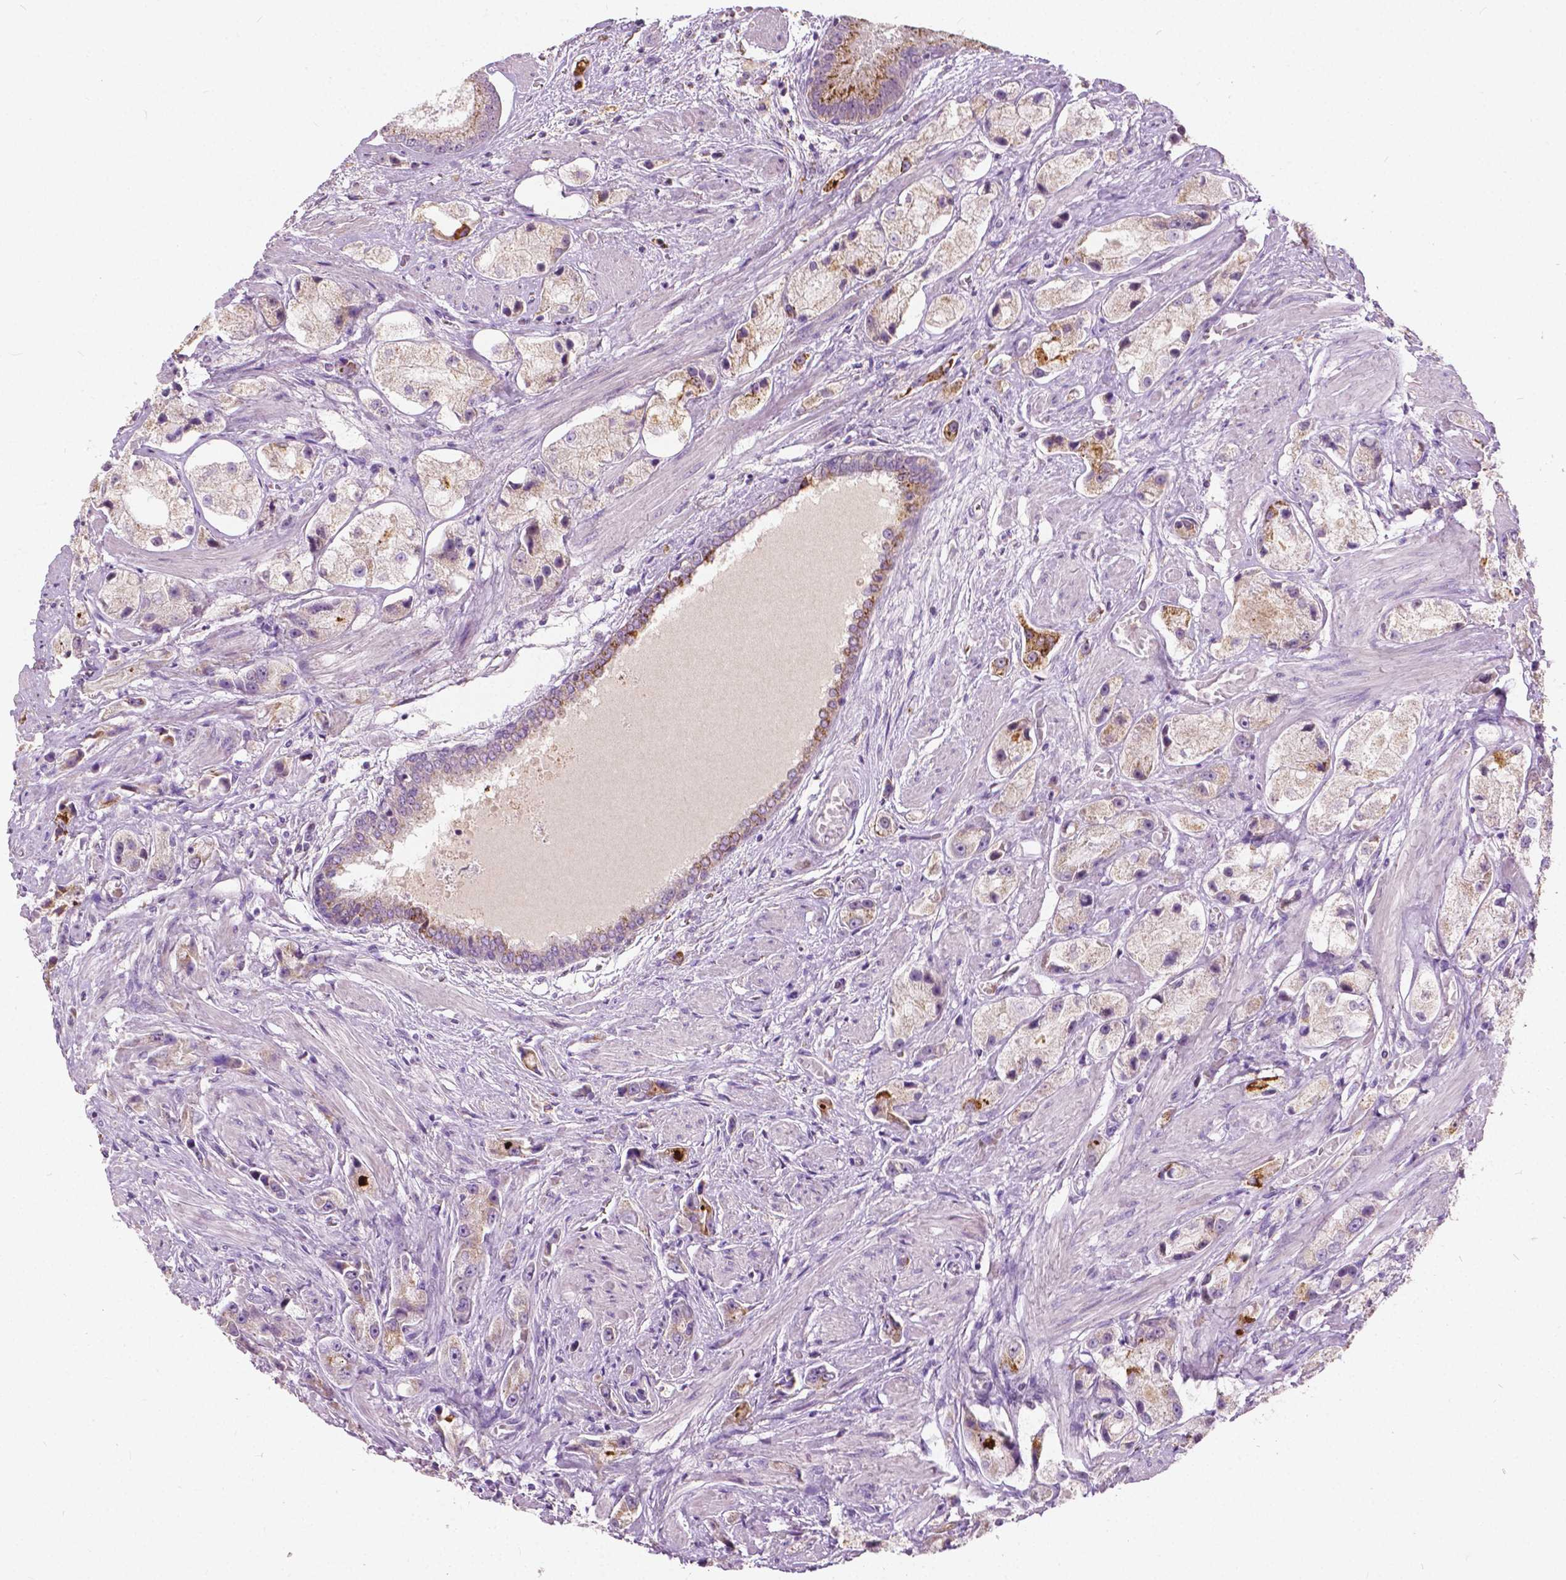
{"staining": {"intensity": "weak", "quantity": "<25%", "location": "cytoplasmic/membranous"}, "tissue": "prostate cancer", "cell_type": "Tumor cells", "image_type": "cancer", "snomed": [{"axis": "morphology", "description": "Adenocarcinoma, High grade"}, {"axis": "topography", "description": "Prostate"}], "caption": "Immunohistochemistry (IHC) image of neoplastic tissue: human prostate cancer (adenocarcinoma (high-grade)) stained with DAB displays no significant protein staining in tumor cells. The staining was performed using DAB (3,3'-diaminobenzidine) to visualize the protein expression in brown, while the nuclei were stained in blue with hematoxylin (Magnification: 20x).", "gene": "DLX6", "patient": {"sex": "male", "age": 67}}